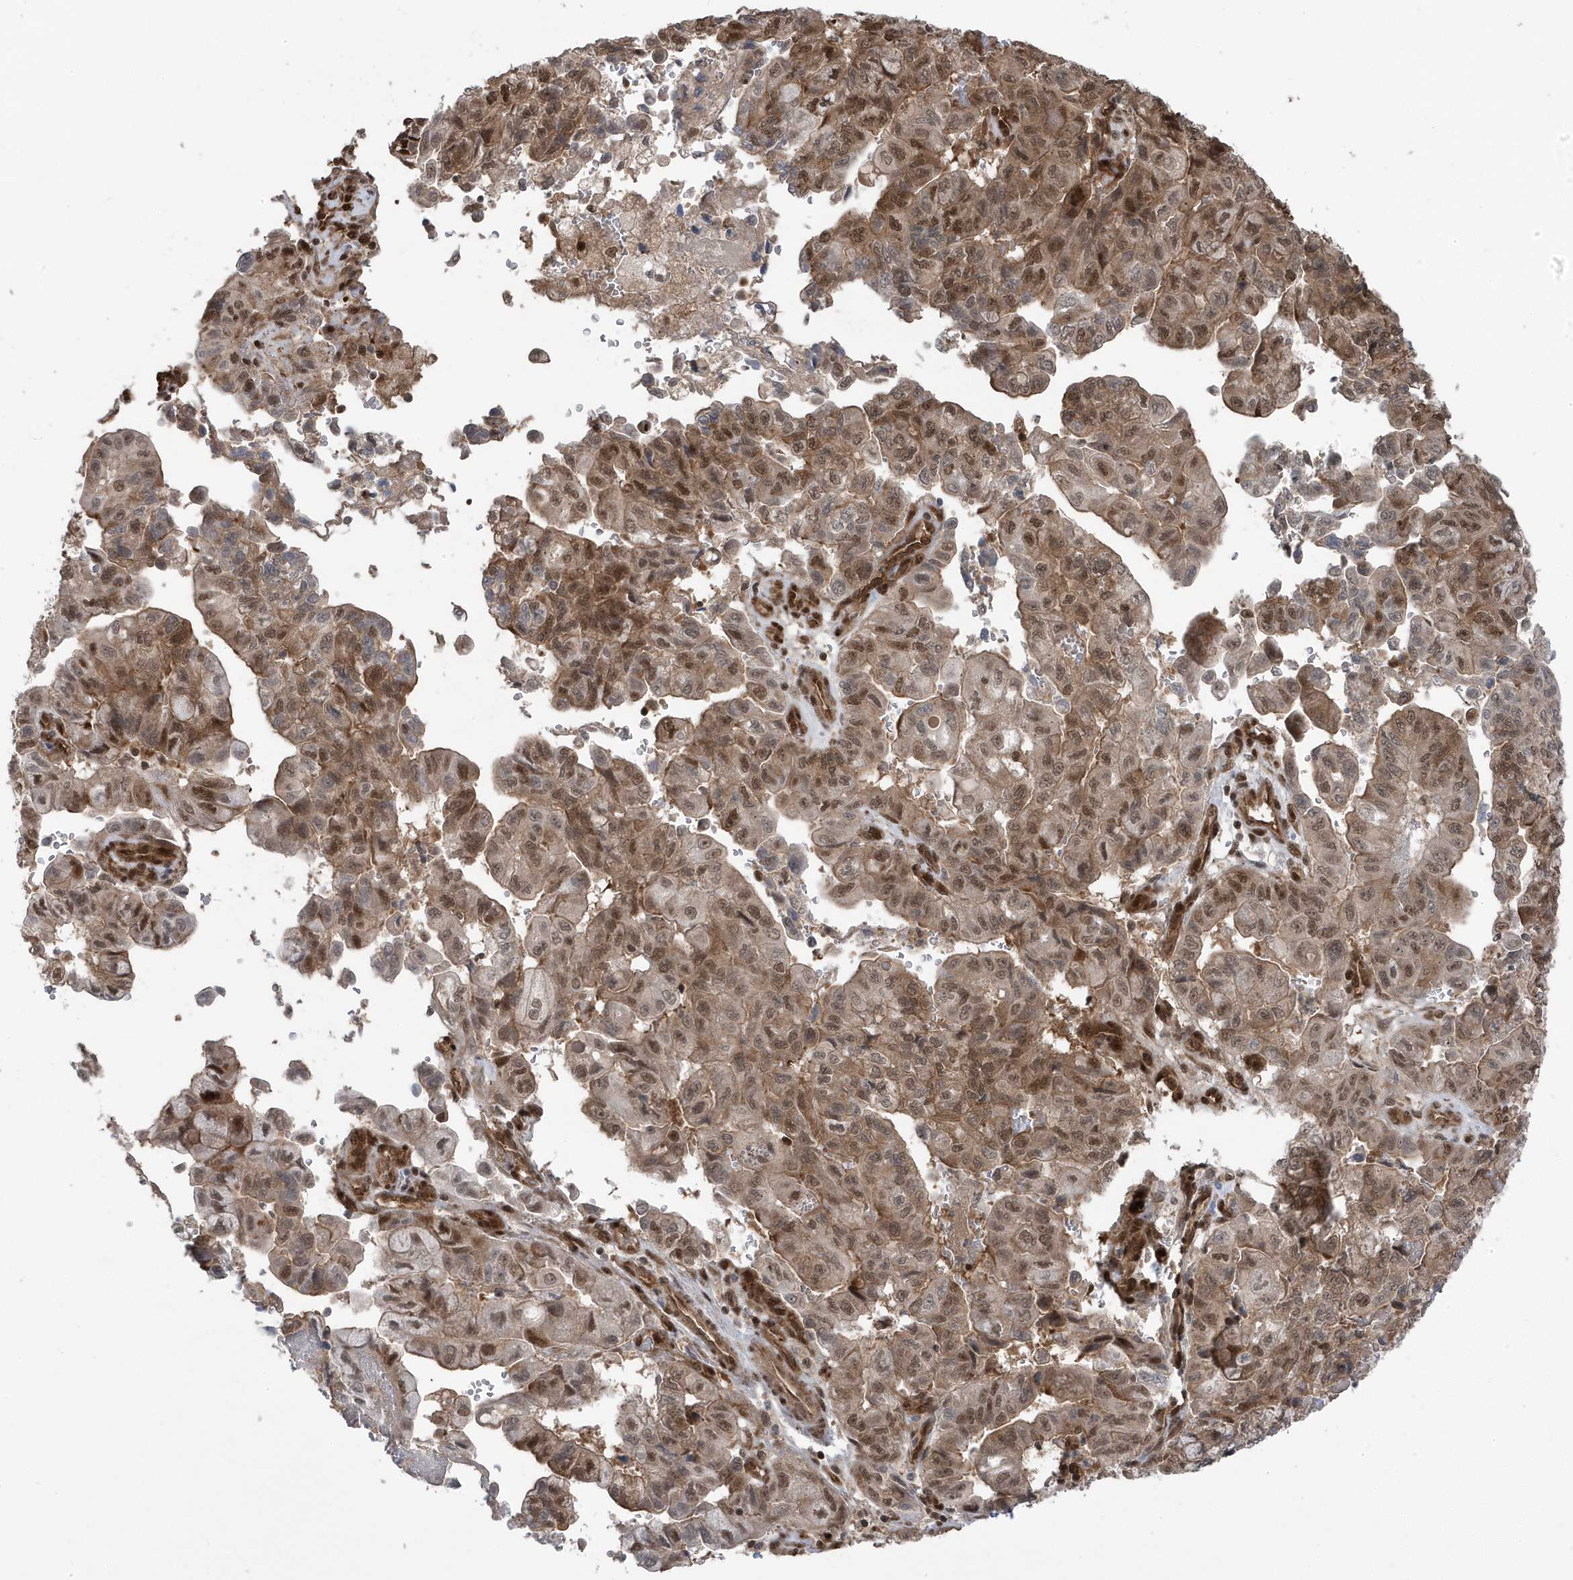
{"staining": {"intensity": "moderate", "quantity": ">75%", "location": "cytoplasmic/membranous,nuclear"}, "tissue": "pancreatic cancer", "cell_type": "Tumor cells", "image_type": "cancer", "snomed": [{"axis": "morphology", "description": "Adenocarcinoma, NOS"}, {"axis": "topography", "description": "Pancreas"}], "caption": "There is medium levels of moderate cytoplasmic/membranous and nuclear staining in tumor cells of pancreatic cancer, as demonstrated by immunohistochemical staining (brown color).", "gene": "MAPK1IP1L", "patient": {"sex": "male", "age": 51}}